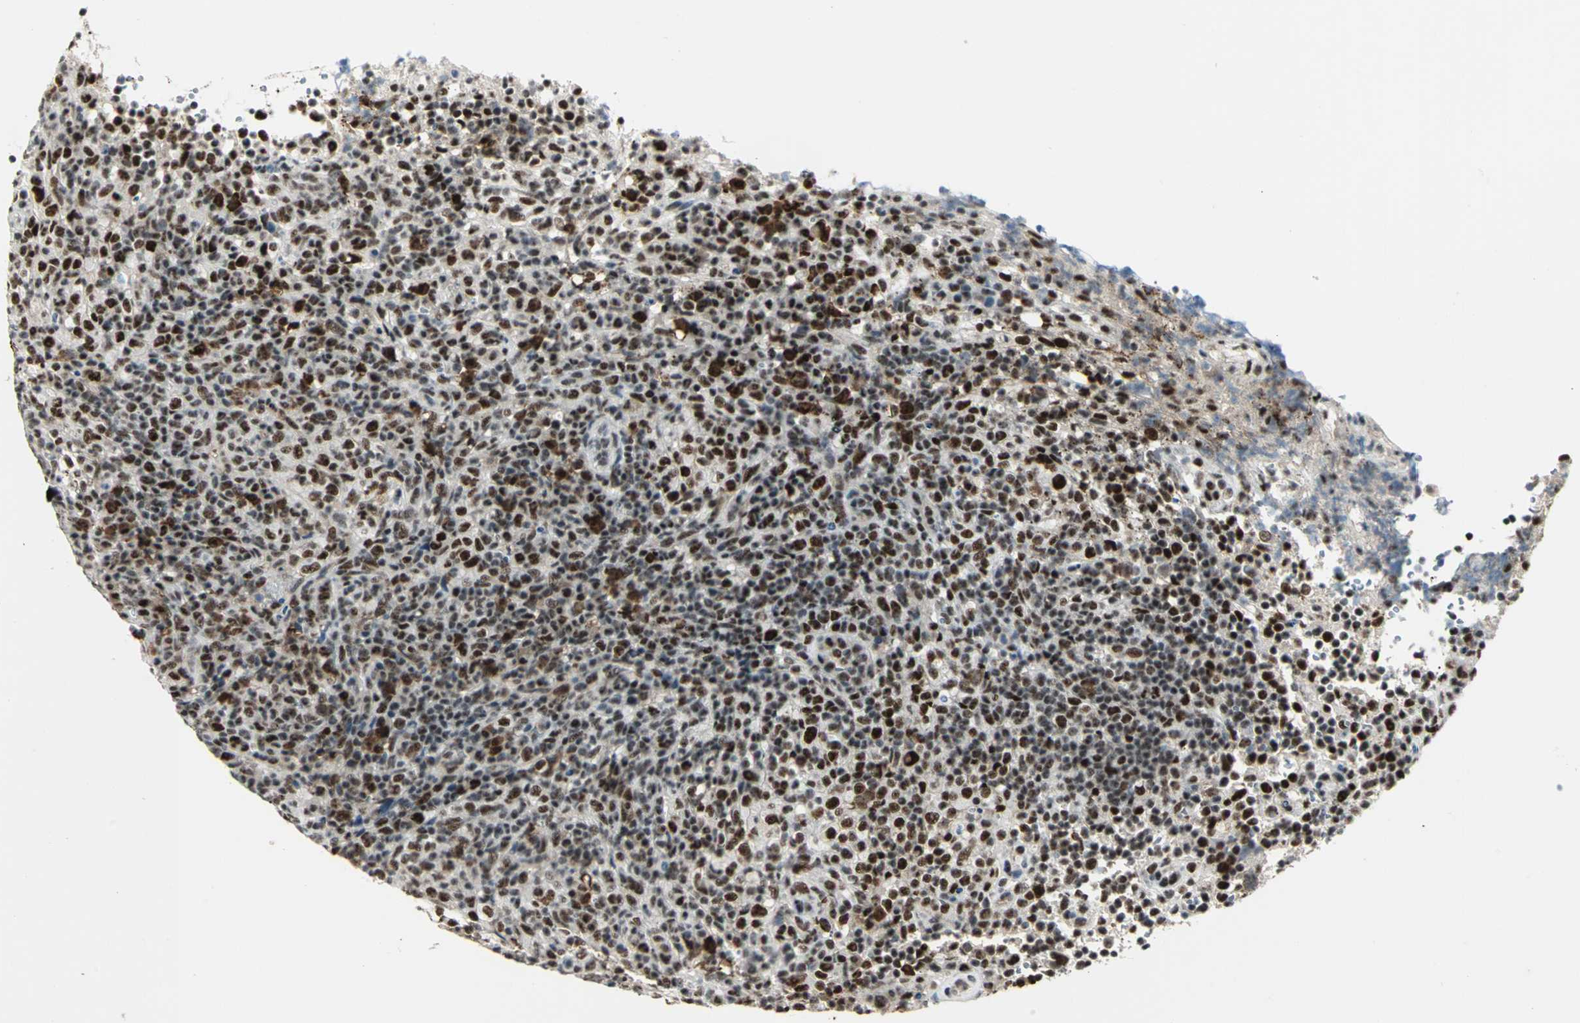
{"staining": {"intensity": "strong", "quantity": ">75%", "location": "nuclear"}, "tissue": "lymphoma", "cell_type": "Tumor cells", "image_type": "cancer", "snomed": [{"axis": "morphology", "description": "Malignant lymphoma, non-Hodgkin's type, High grade"}, {"axis": "topography", "description": "Lymph node"}], "caption": "High-grade malignant lymphoma, non-Hodgkin's type was stained to show a protein in brown. There is high levels of strong nuclear staining in approximately >75% of tumor cells.", "gene": "CCNT1", "patient": {"sex": "female", "age": 76}}